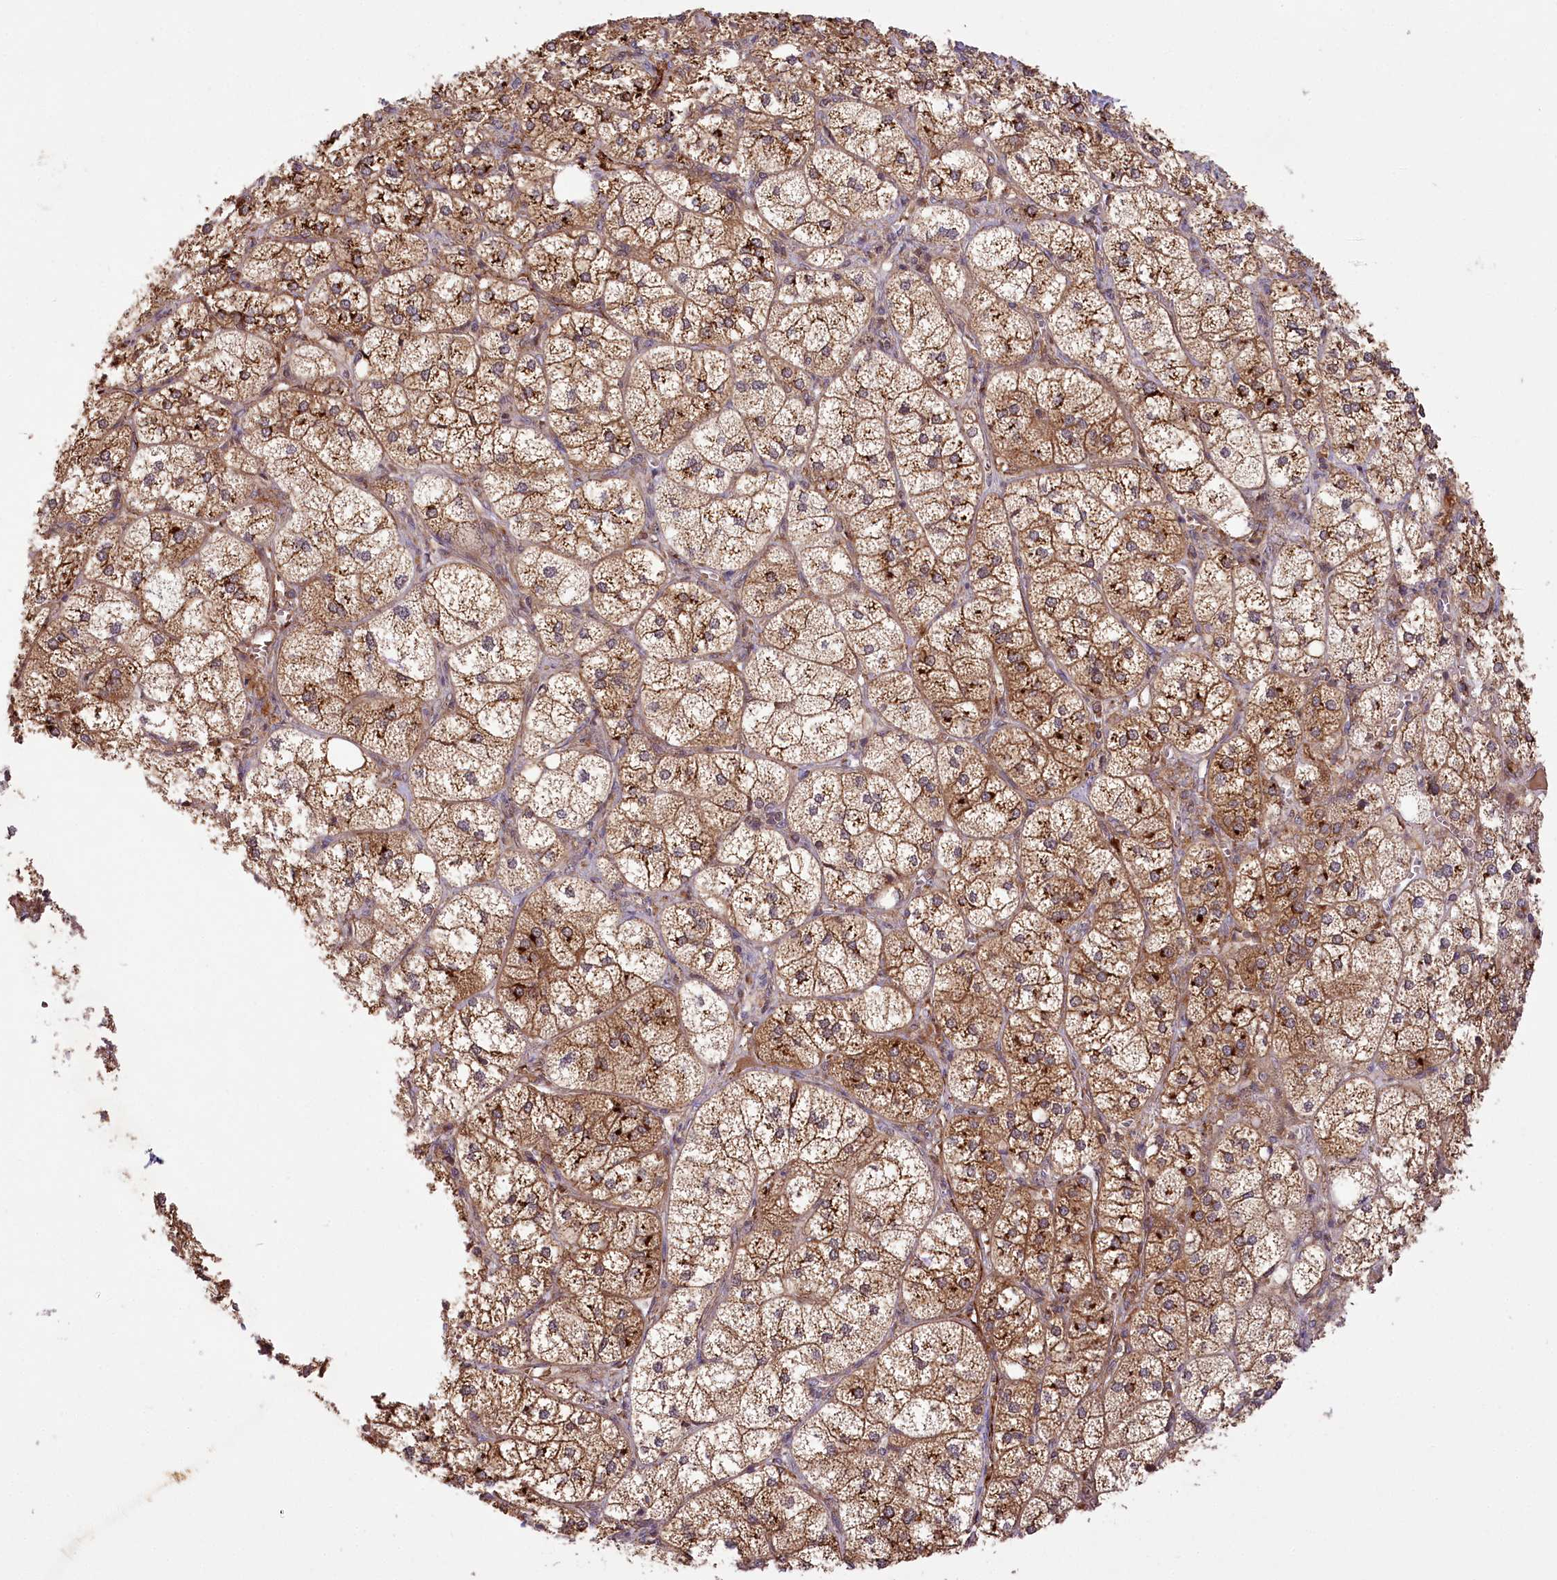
{"staining": {"intensity": "strong", "quantity": ">75%", "location": "cytoplasmic/membranous"}, "tissue": "adrenal gland", "cell_type": "Glandular cells", "image_type": "normal", "snomed": [{"axis": "morphology", "description": "Normal tissue, NOS"}, {"axis": "topography", "description": "Adrenal gland"}], "caption": "High-magnification brightfield microscopy of normal adrenal gland stained with DAB (3,3'-diaminobenzidine) (brown) and counterstained with hematoxylin (blue). glandular cells exhibit strong cytoplasmic/membranous expression is seen in approximately>75% of cells. The staining is performed using DAB (3,3'-diaminobenzidine) brown chromogen to label protein expression. The nuclei are counter-stained blue using hematoxylin.", "gene": "CARD19", "patient": {"sex": "female", "age": 61}}